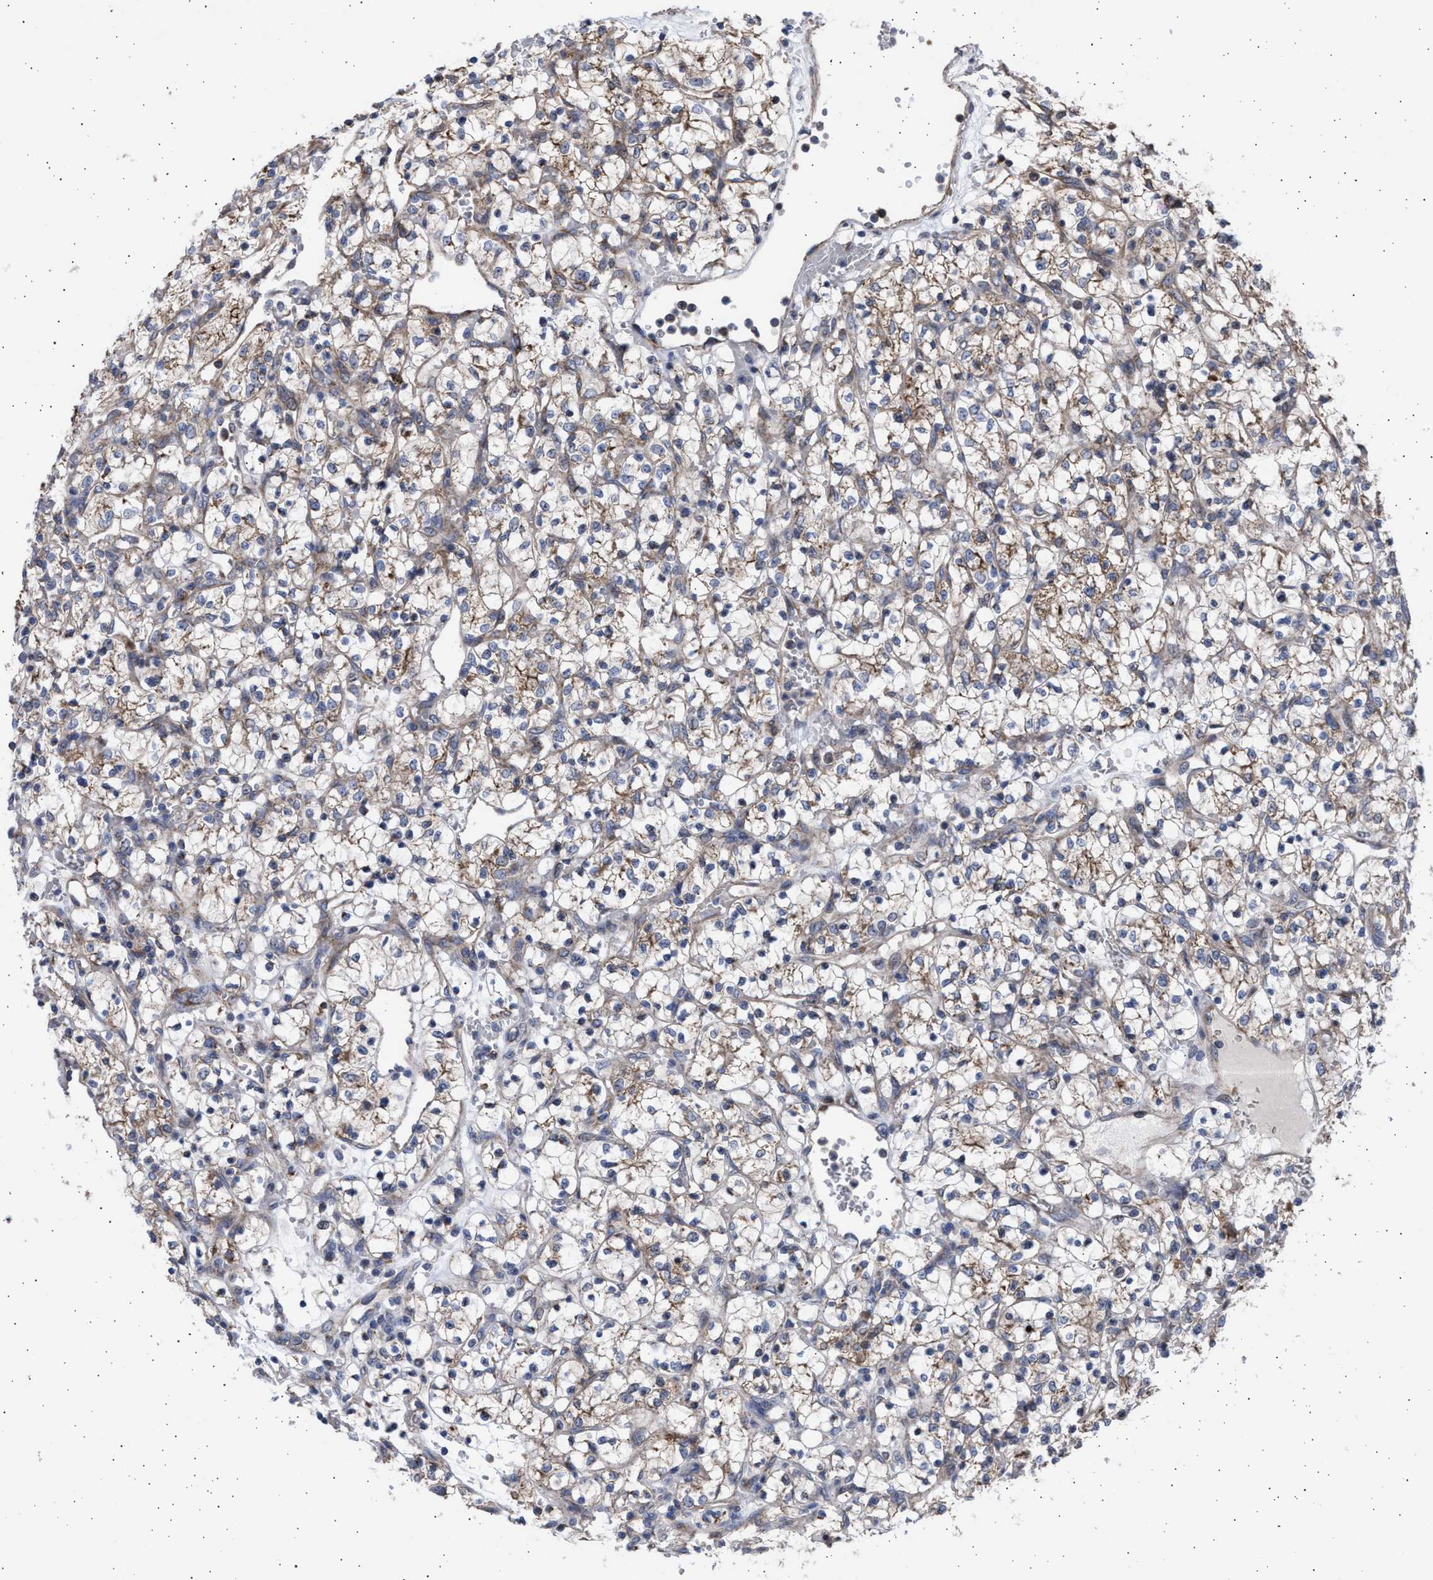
{"staining": {"intensity": "moderate", "quantity": "25%-75%", "location": "cytoplasmic/membranous"}, "tissue": "renal cancer", "cell_type": "Tumor cells", "image_type": "cancer", "snomed": [{"axis": "morphology", "description": "Adenocarcinoma, NOS"}, {"axis": "topography", "description": "Kidney"}], "caption": "Immunohistochemistry histopathology image of neoplastic tissue: human renal cancer stained using immunohistochemistry (IHC) exhibits medium levels of moderate protein expression localized specifically in the cytoplasmic/membranous of tumor cells, appearing as a cytoplasmic/membranous brown color.", "gene": "TTC19", "patient": {"sex": "female", "age": 69}}